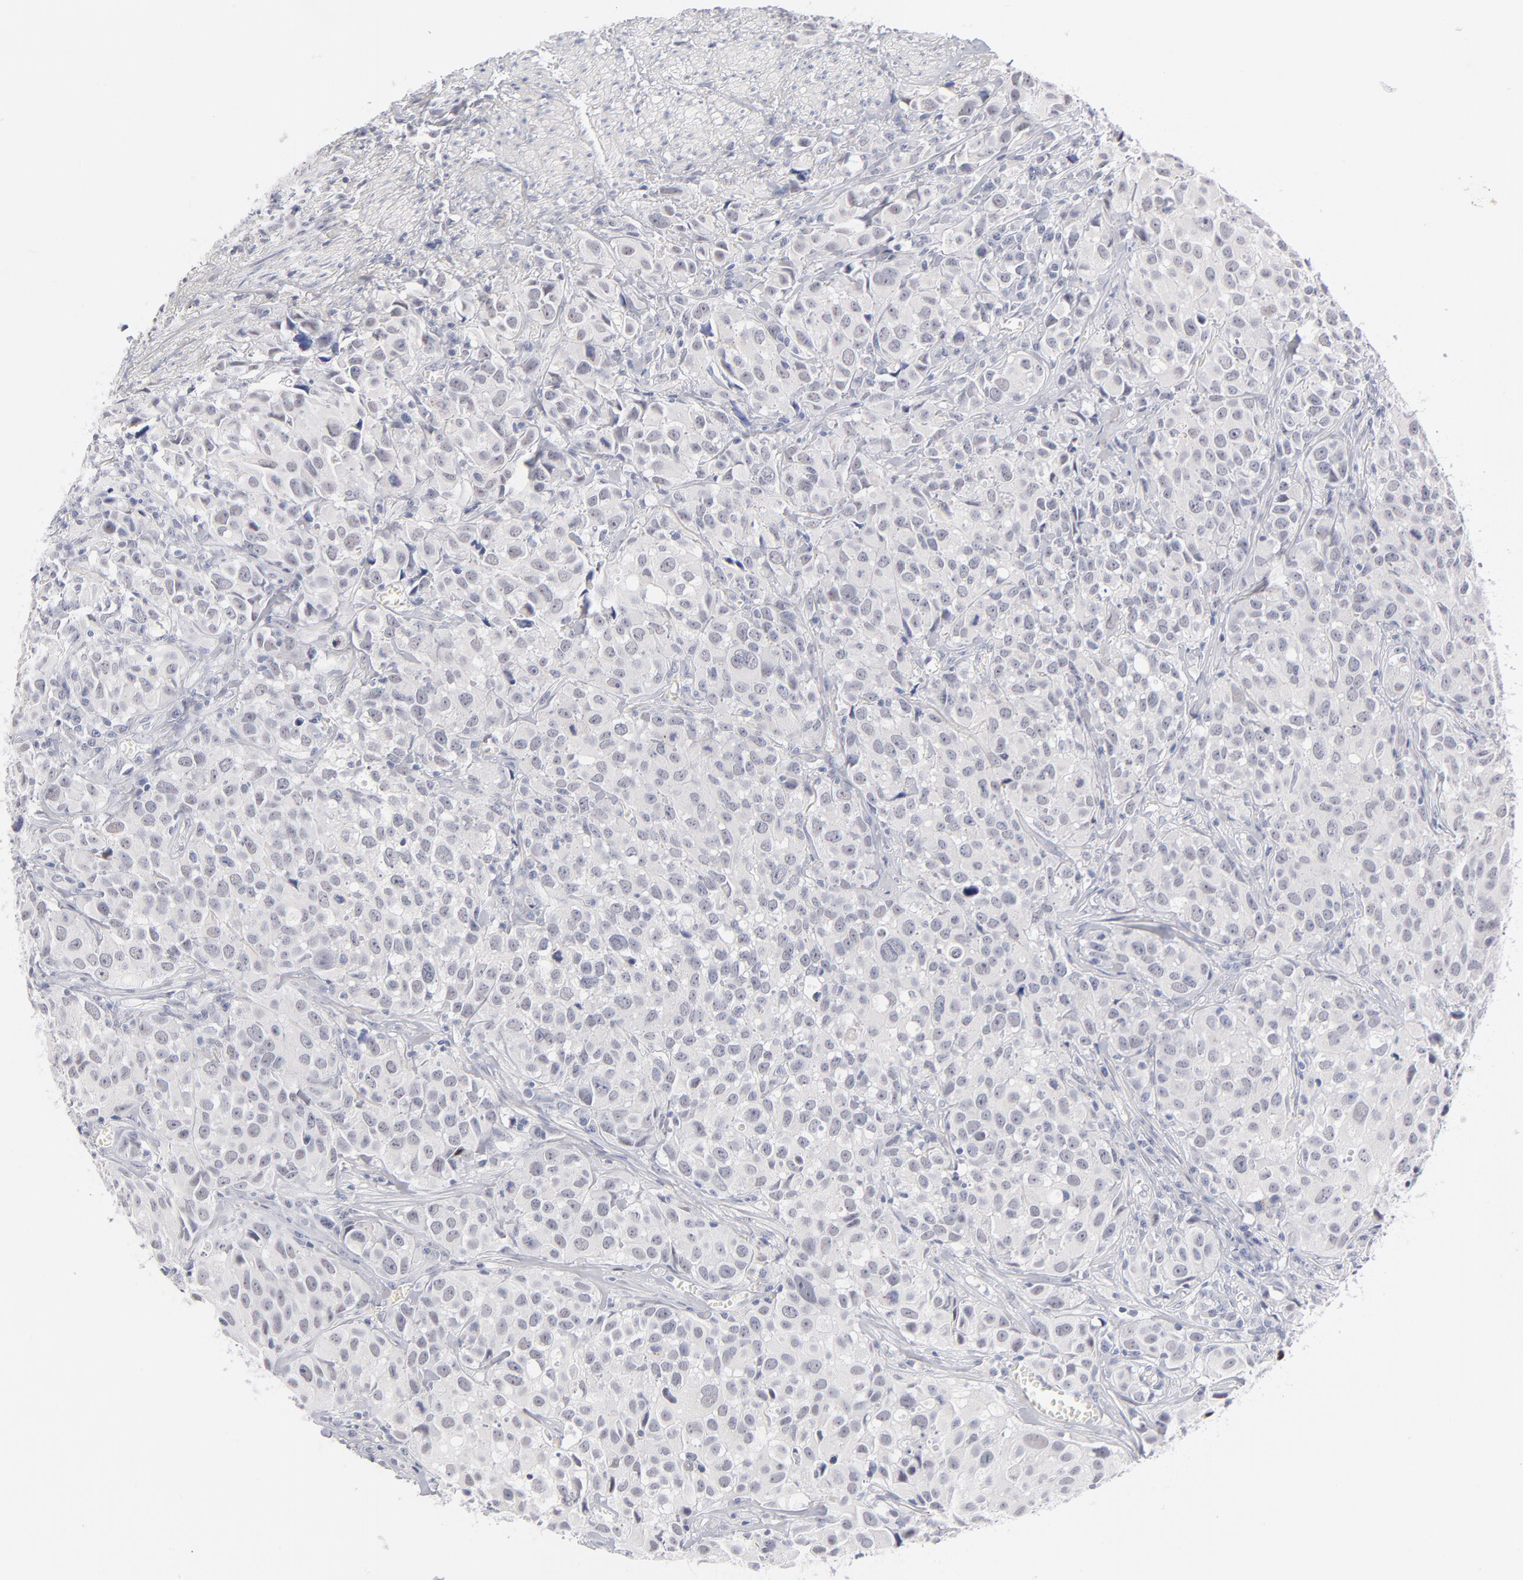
{"staining": {"intensity": "negative", "quantity": "none", "location": "none"}, "tissue": "urothelial cancer", "cell_type": "Tumor cells", "image_type": "cancer", "snomed": [{"axis": "morphology", "description": "Urothelial carcinoma, High grade"}, {"axis": "topography", "description": "Urinary bladder"}], "caption": "IHC of urothelial cancer shows no staining in tumor cells.", "gene": "KHNYN", "patient": {"sex": "female", "age": 75}}